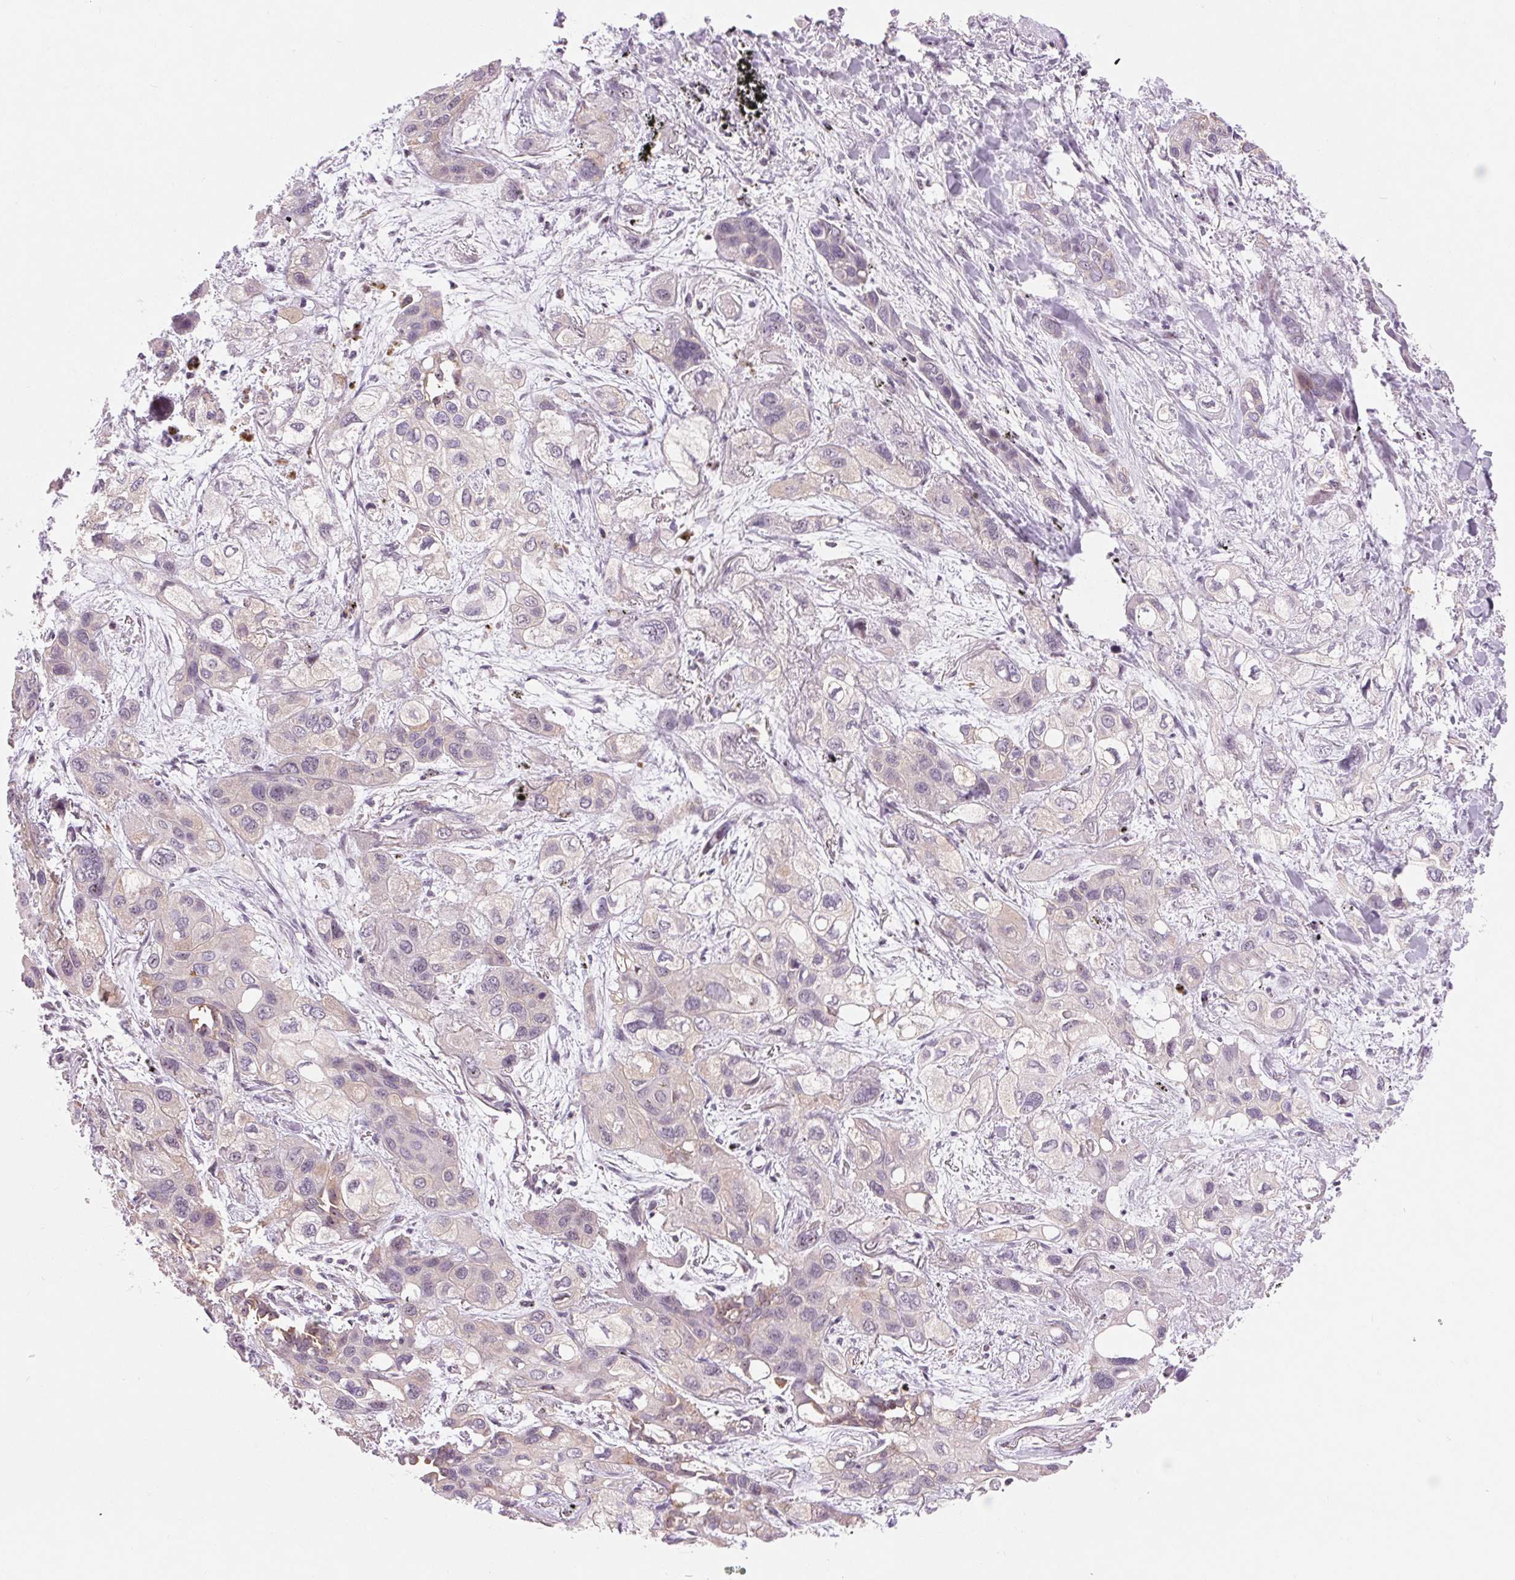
{"staining": {"intensity": "negative", "quantity": "none", "location": "none"}, "tissue": "lung cancer", "cell_type": "Tumor cells", "image_type": "cancer", "snomed": [{"axis": "morphology", "description": "Squamous cell carcinoma, NOS"}, {"axis": "morphology", "description": "Squamous cell carcinoma, metastatic, NOS"}, {"axis": "topography", "description": "Lung"}], "caption": "DAB (3,3'-diaminobenzidine) immunohistochemical staining of human lung cancer (metastatic squamous cell carcinoma) shows no significant positivity in tumor cells.", "gene": "RANBP3L", "patient": {"sex": "male", "age": 59}}